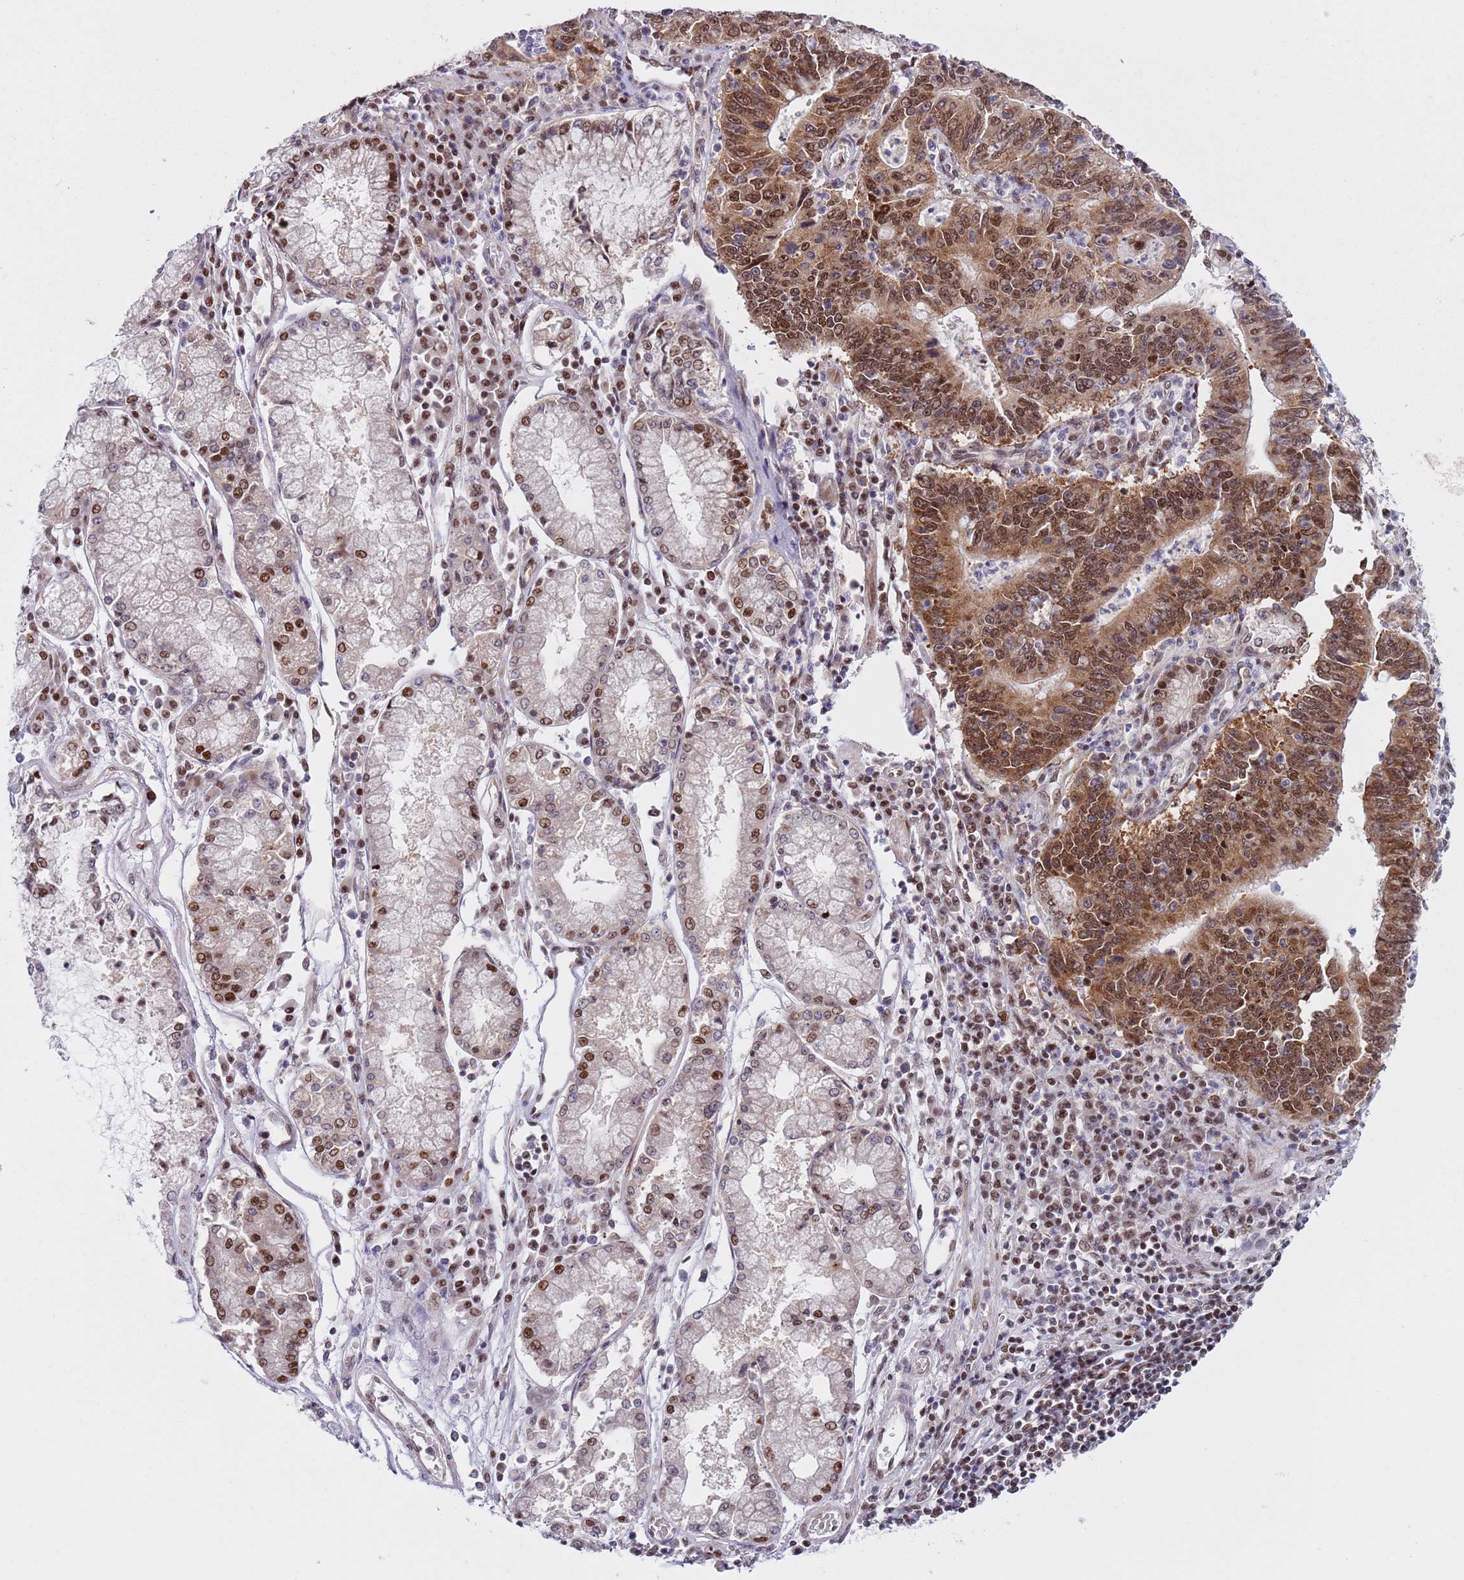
{"staining": {"intensity": "moderate", "quantity": ">75%", "location": "cytoplasmic/membranous,nuclear"}, "tissue": "stomach cancer", "cell_type": "Tumor cells", "image_type": "cancer", "snomed": [{"axis": "morphology", "description": "Adenocarcinoma, NOS"}, {"axis": "topography", "description": "Stomach"}], "caption": "Adenocarcinoma (stomach) was stained to show a protein in brown. There is medium levels of moderate cytoplasmic/membranous and nuclear expression in about >75% of tumor cells.", "gene": "SLC25A32", "patient": {"sex": "male", "age": 59}}